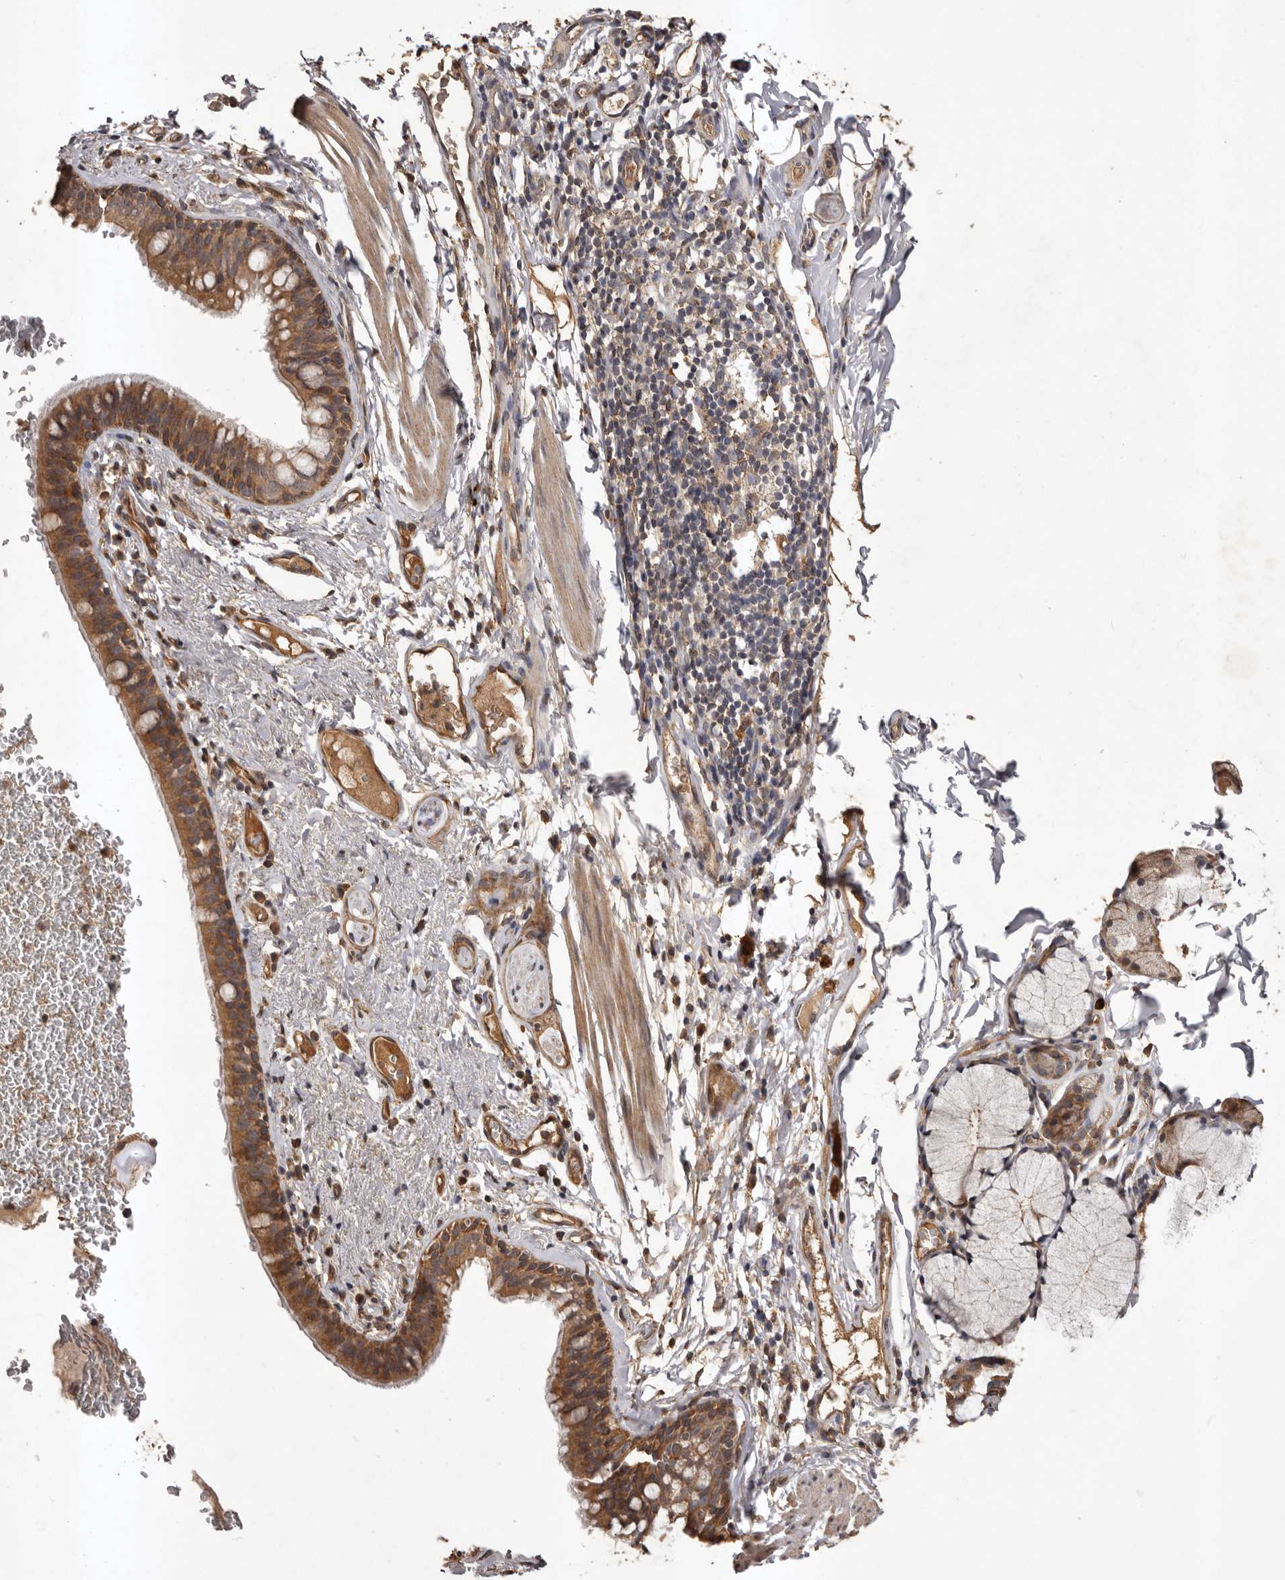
{"staining": {"intensity": "moderate", "quantity": ">75%", "location": "cytoplasmic/membranous"}, "tissue": "bronchus", "cell_type": "Respiratory epithelial cells", "image_type": "normal", "snomed": [{"axis": "morphology", "description": "Normal tissue, NOS"}, {"axis": "topography", "description": "Cartilage tissue"}, {"axis": "topography", "description": "Bronchus"}], "caption": "Approximately >75% of respiratory epithelial cells in benign human bronchus demonstrate moderate cytoplasmic/membranous protein positivity as visualized by brown immunohistochemical staining.", "gene": "SLC22A3", "patient": {"sex": "female", "age": 36}}